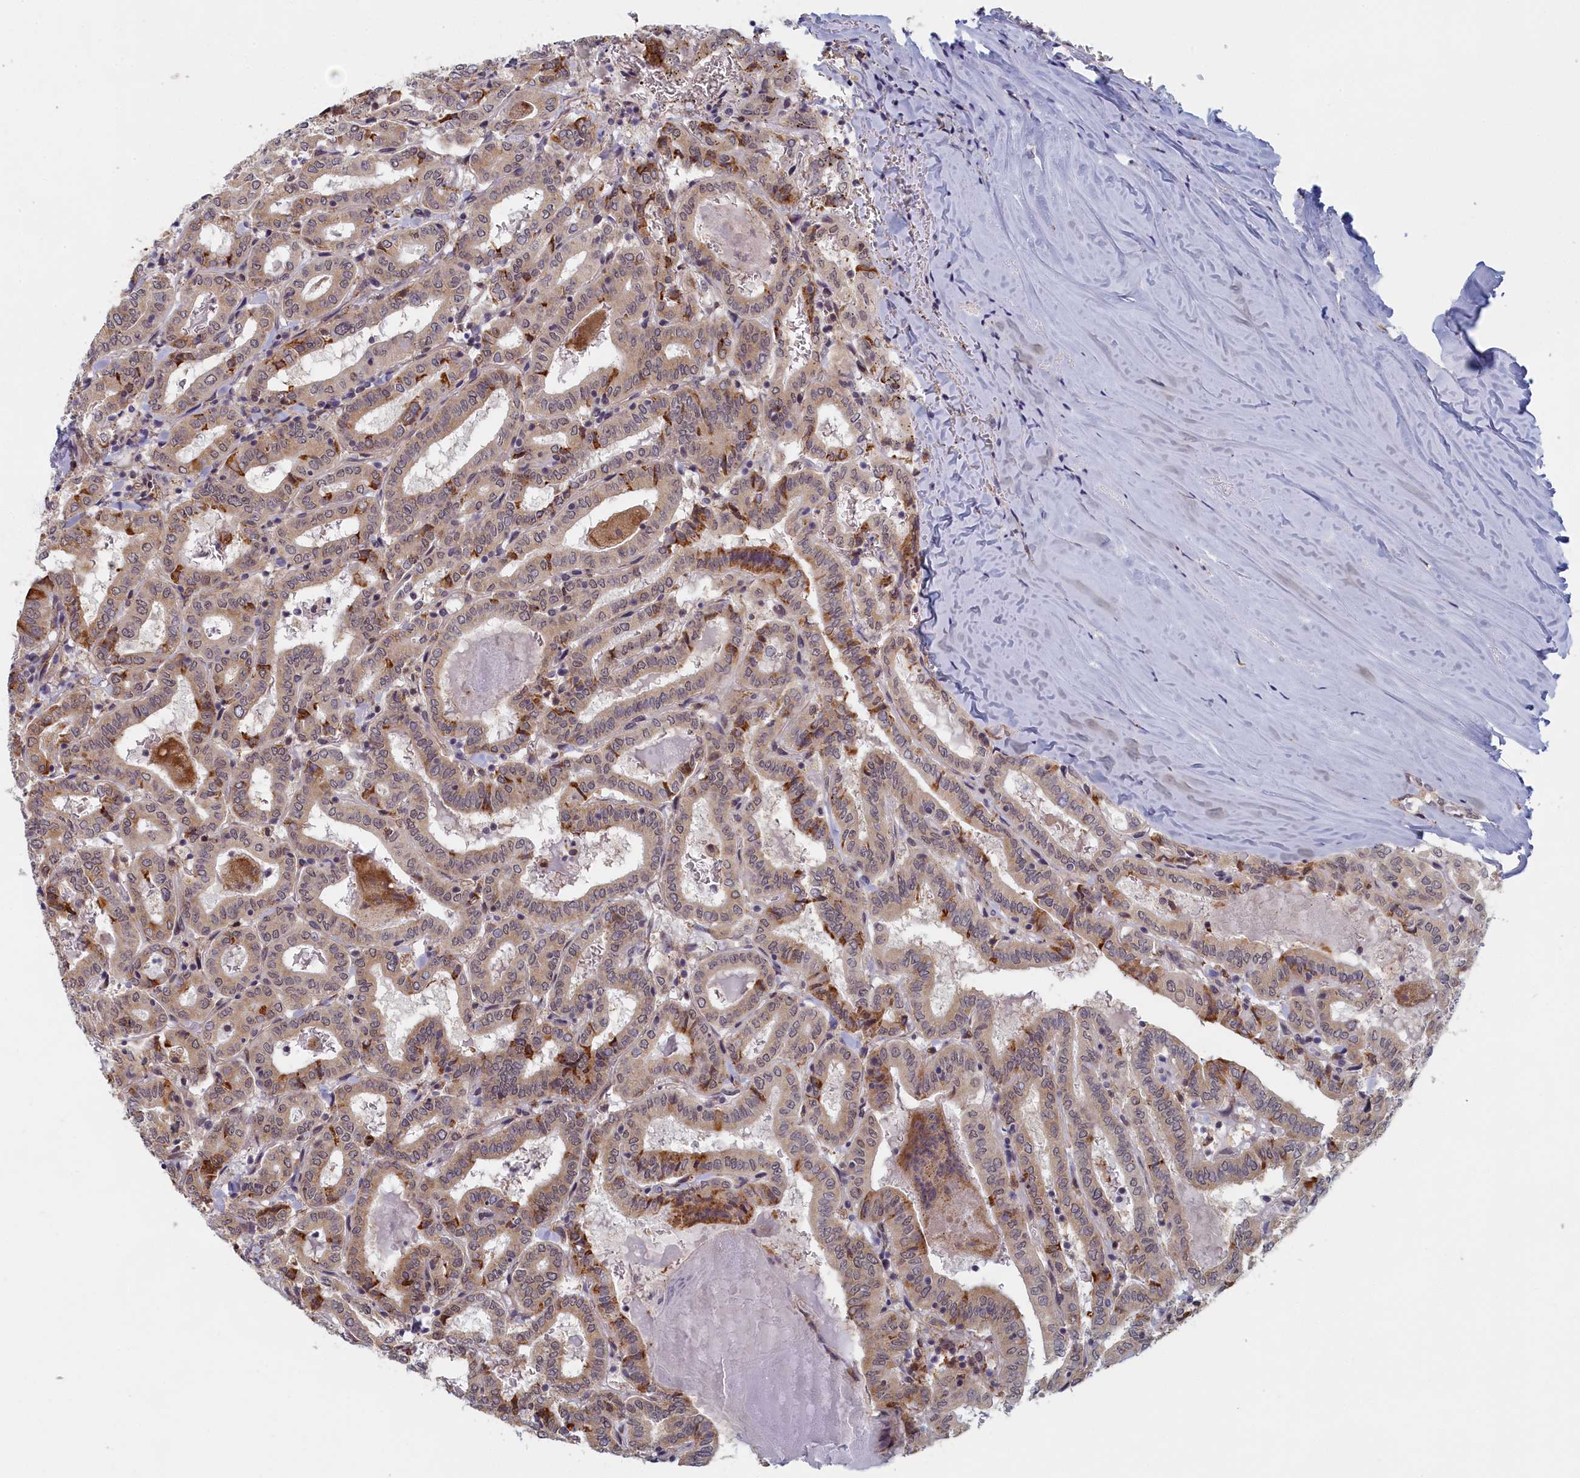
{"staining": {"intensity": "moderate", "quantity": "<25%", "location": "cytoplasmic/membranous"}, "tissue": "thyroid cancer", "cell_type": "Tumor cells", "image_type": "cancer", "snomed": [{"axis": "morphology", "description": "Papillary adenocarcinoma, NOS"}, {"axis": "topography", "description": "Thyroid gland"}], "caption": "DAB (3,3'-diaminobenzidine) immunohistochemical staining of human thyroid cancer (papillary adenocarcinoma) exhibits moderate cytoplasmic/membranous protein expression in about <25% of tumor cells.", "gene": "DNAJC17", "patient": {"sex": "female", "age": 72}}